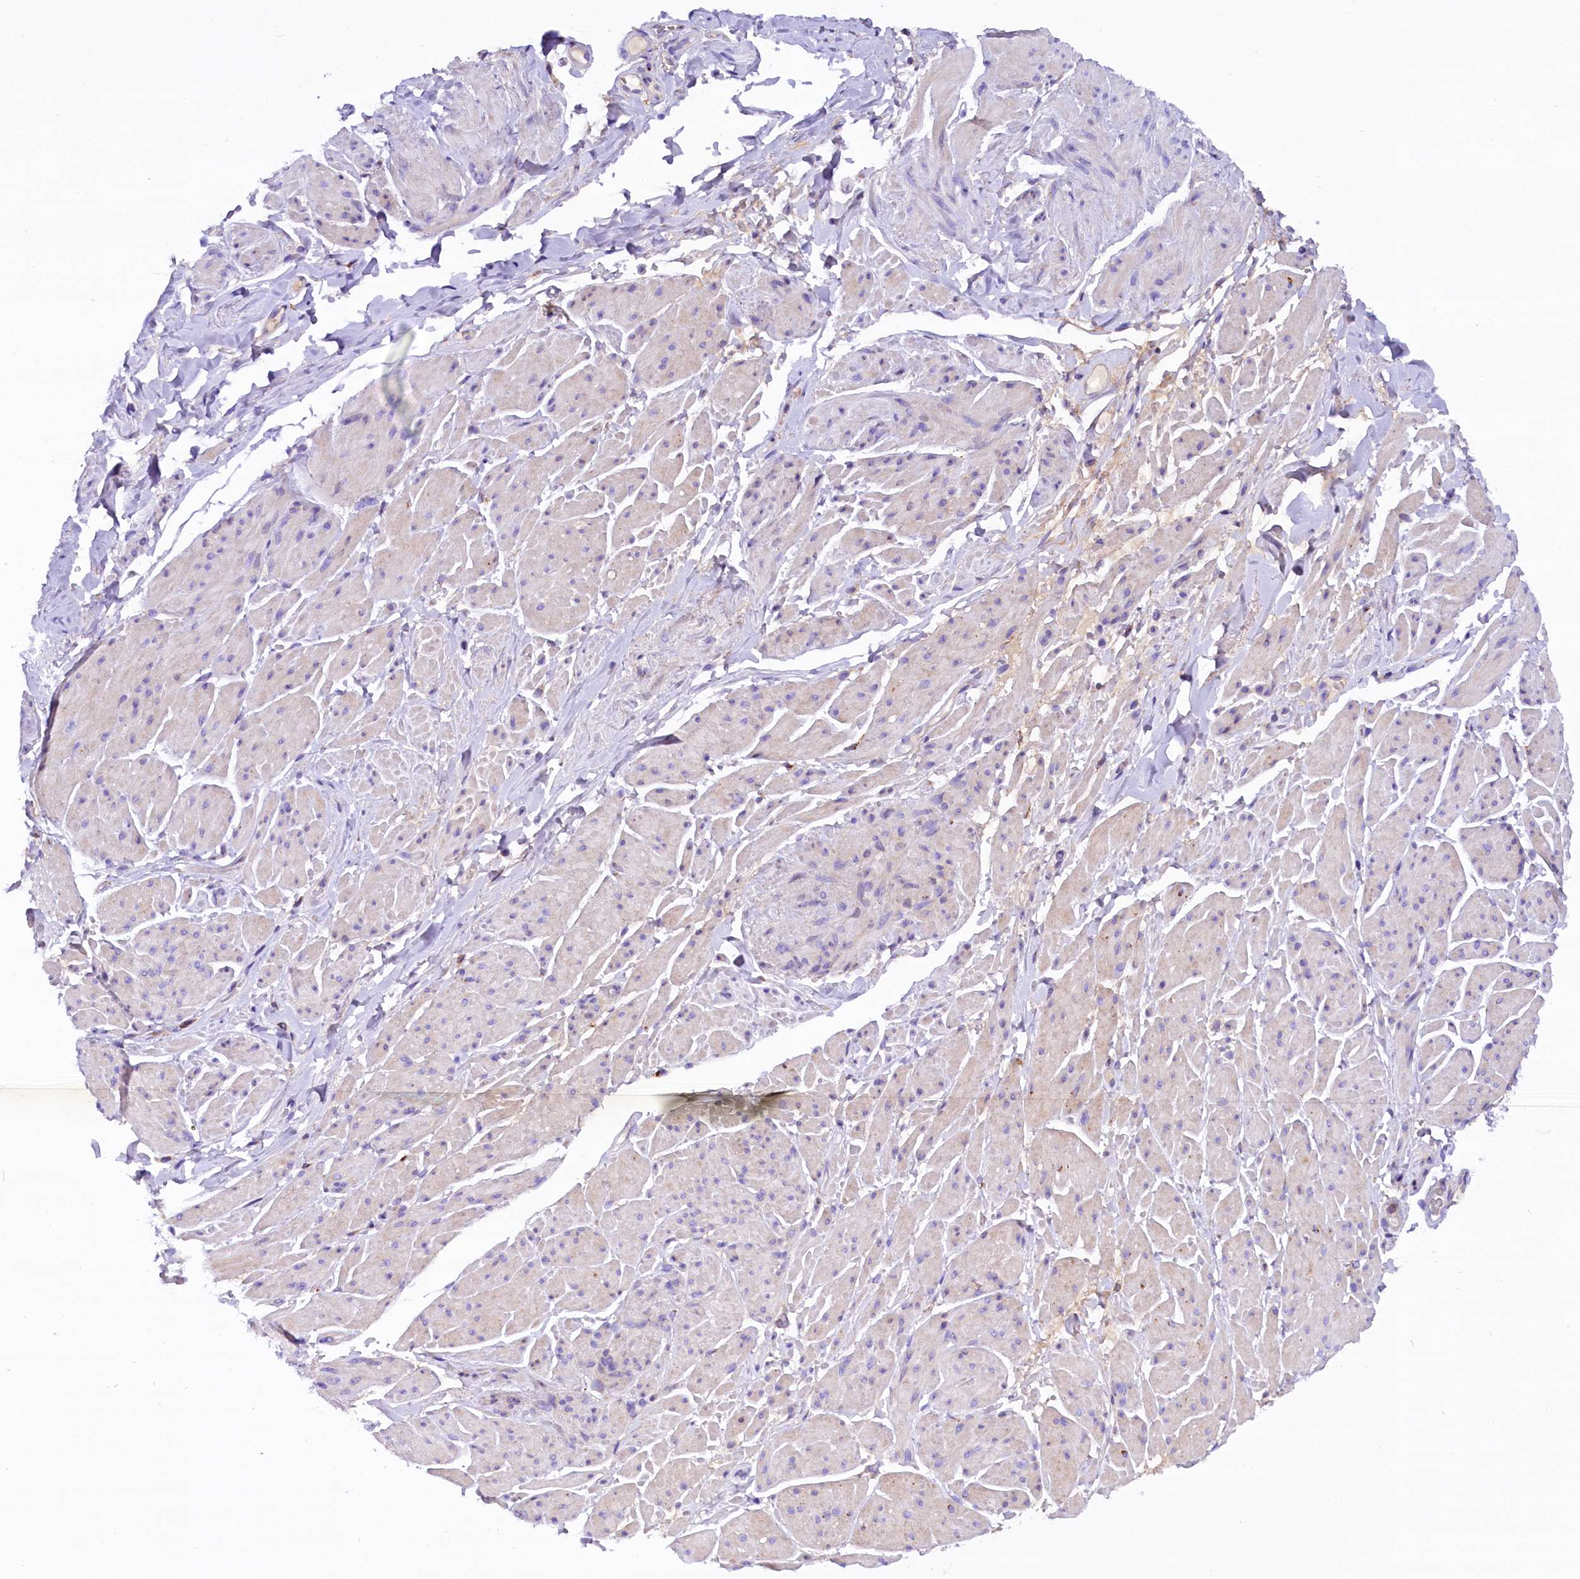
{"staining": {"intensity": "negative", "quantity": "none", "location": "none"}, "tissue": "smooth muscle", "cell_type": "Smooth muscle cells", "image_type": "normal", "snomed": [{"axis": "morphology", "description": "Normal tissue, NOS"}, {"axis": "topography", "description": "Smooth muscle"}, {"axis": "topography", "description": "Peripheral nerve tissue"}], "caption": "IHC histopathology image of unremarkable smooth muscle: smooth muscle stained with DAB (3,3'-diaminobenzidine) shows no significant protein staining in smooth muscle cells.", "gene": "CMTR2", "patient": {"sex": "male", "age": 69}}